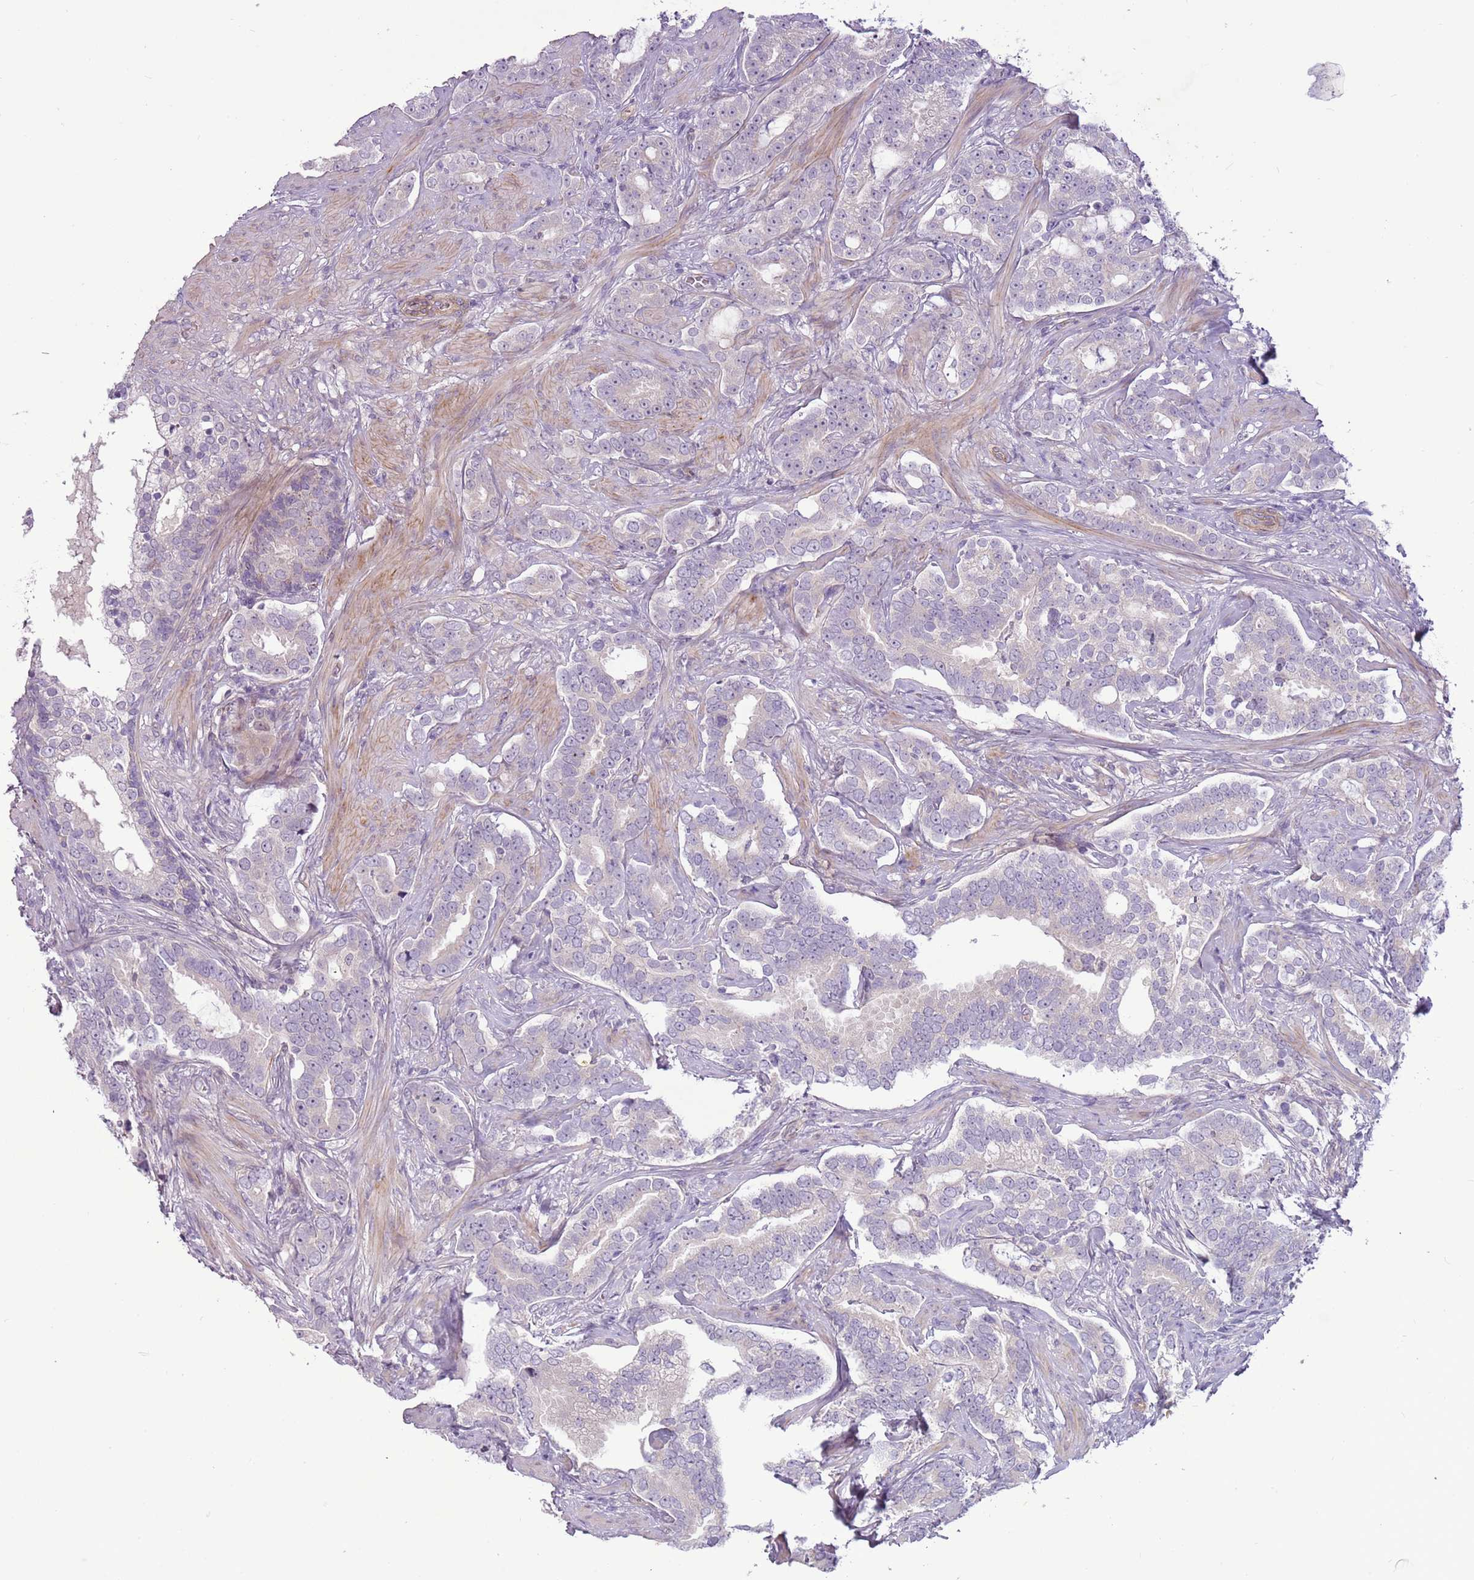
{"staining": {"intensity": "negative", "quantity": "none", "location": "none"}, "tissue": "prostate cancer", "cell_type": "Tumor cells", "image_type": "cancer", "snomed": [{"axis": "morphology", "description": "Adenocarcinoma, High grade"}, {"axis": "topography", "description": "Prostate"}], "caption": "This is an immunohistochemistry (IHC) micrograph of human prostate high-grade adenocarcinoma. There is no staining in tumor cells.", "gene": "MRO", "patient": {"sex": "male", "age": 64}}